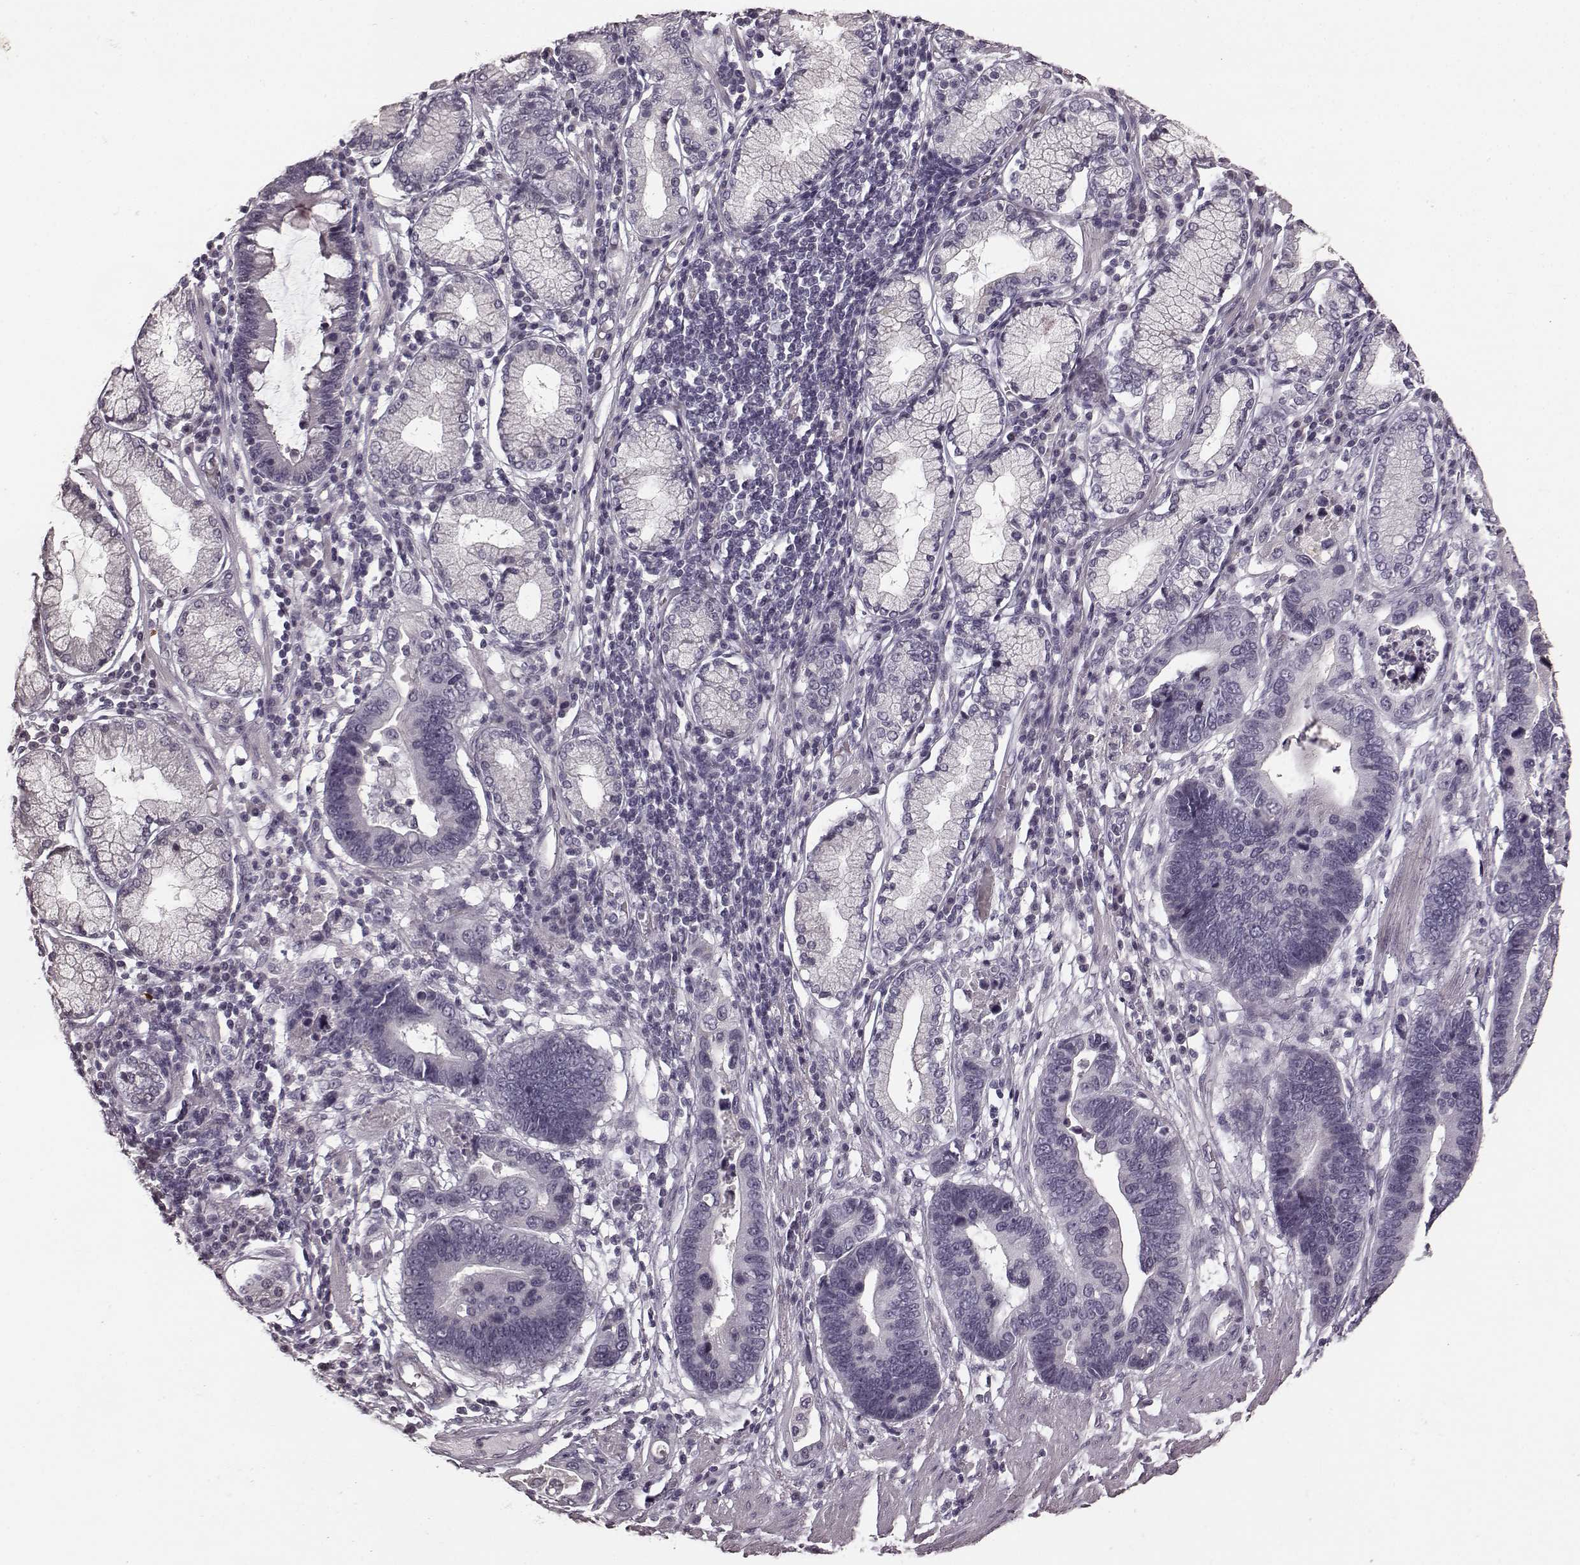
{"staining": {"intensity": "negative", "quantity": "none", "location": "none"}, "tissue": "stomach cancer", "cell_type": "Tumor cells", "image_type": "cancer", "snomed": [{"axis": "morphology", "description": "Adenocarcinoma, NOS"}, {"axis": "topography", "description": "Stomach"}], "caption": "Immunohistochemical staining of human stomach cancer (adenocarcinoma) demonstrates no significant positivity in tumor cells.", "gene": "RIT2", "patient": {"sex": "male", "age": 84}}